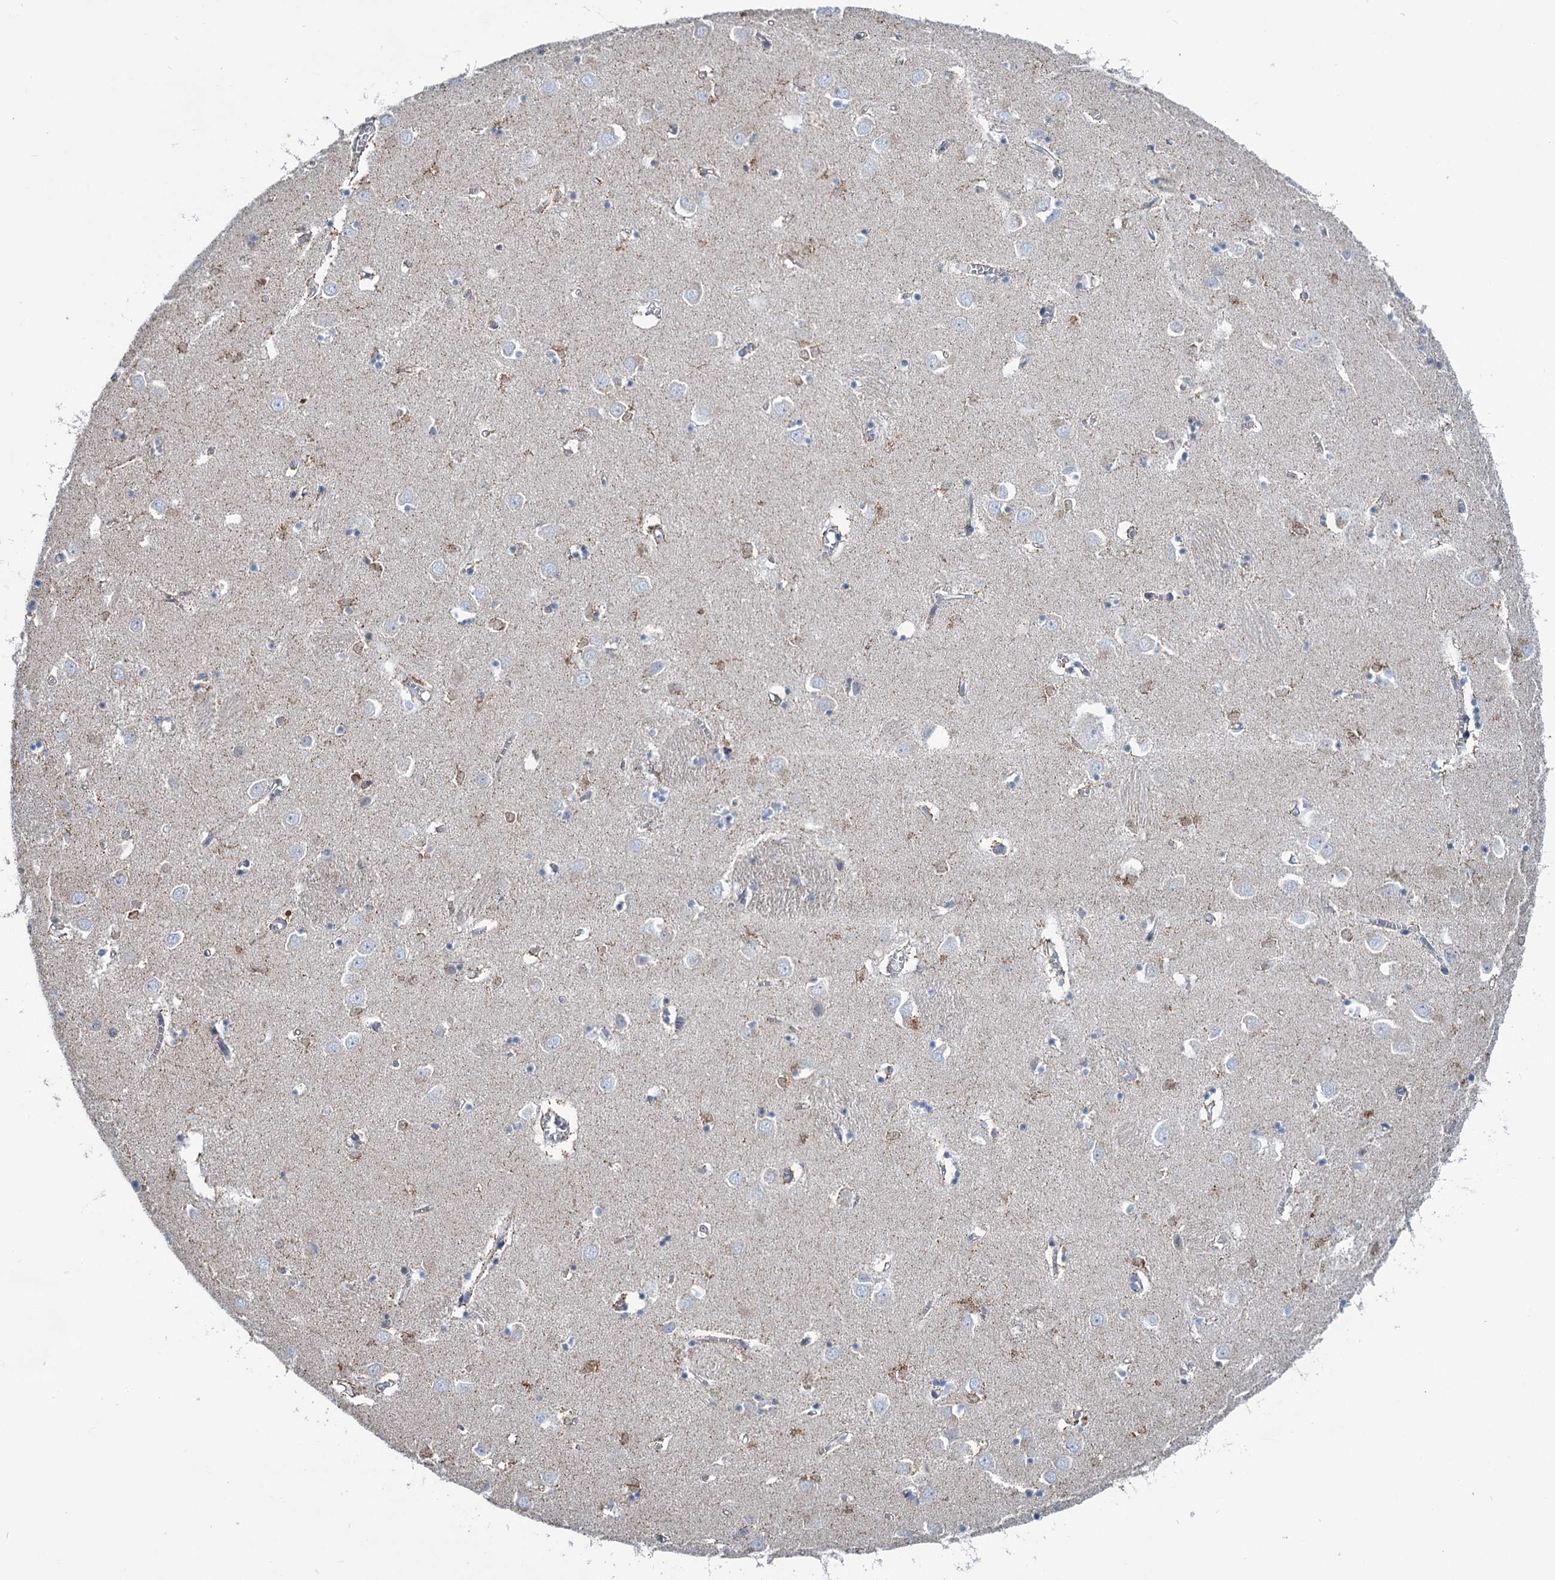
{"staining": {"intensity": "moderate", "quantity": "<25%", "location": "cytoplasmic/membranous"}, "tissue": "caudate", "cell_type": "Glial cells", "image_type": "normal", "snomed": [{"axis": "morphology", "description": "Normal tissue, NOS"}, {"axis": "topography", "description": "Lateral ventricle wall"}], "caption": "Caudate stained with a brown dye displays moderate cytoplasmic/membranous positive expression in about <25% of glial cells.", "gene": "LPIN1", "patient": {"sex": "male", "age": 70}}